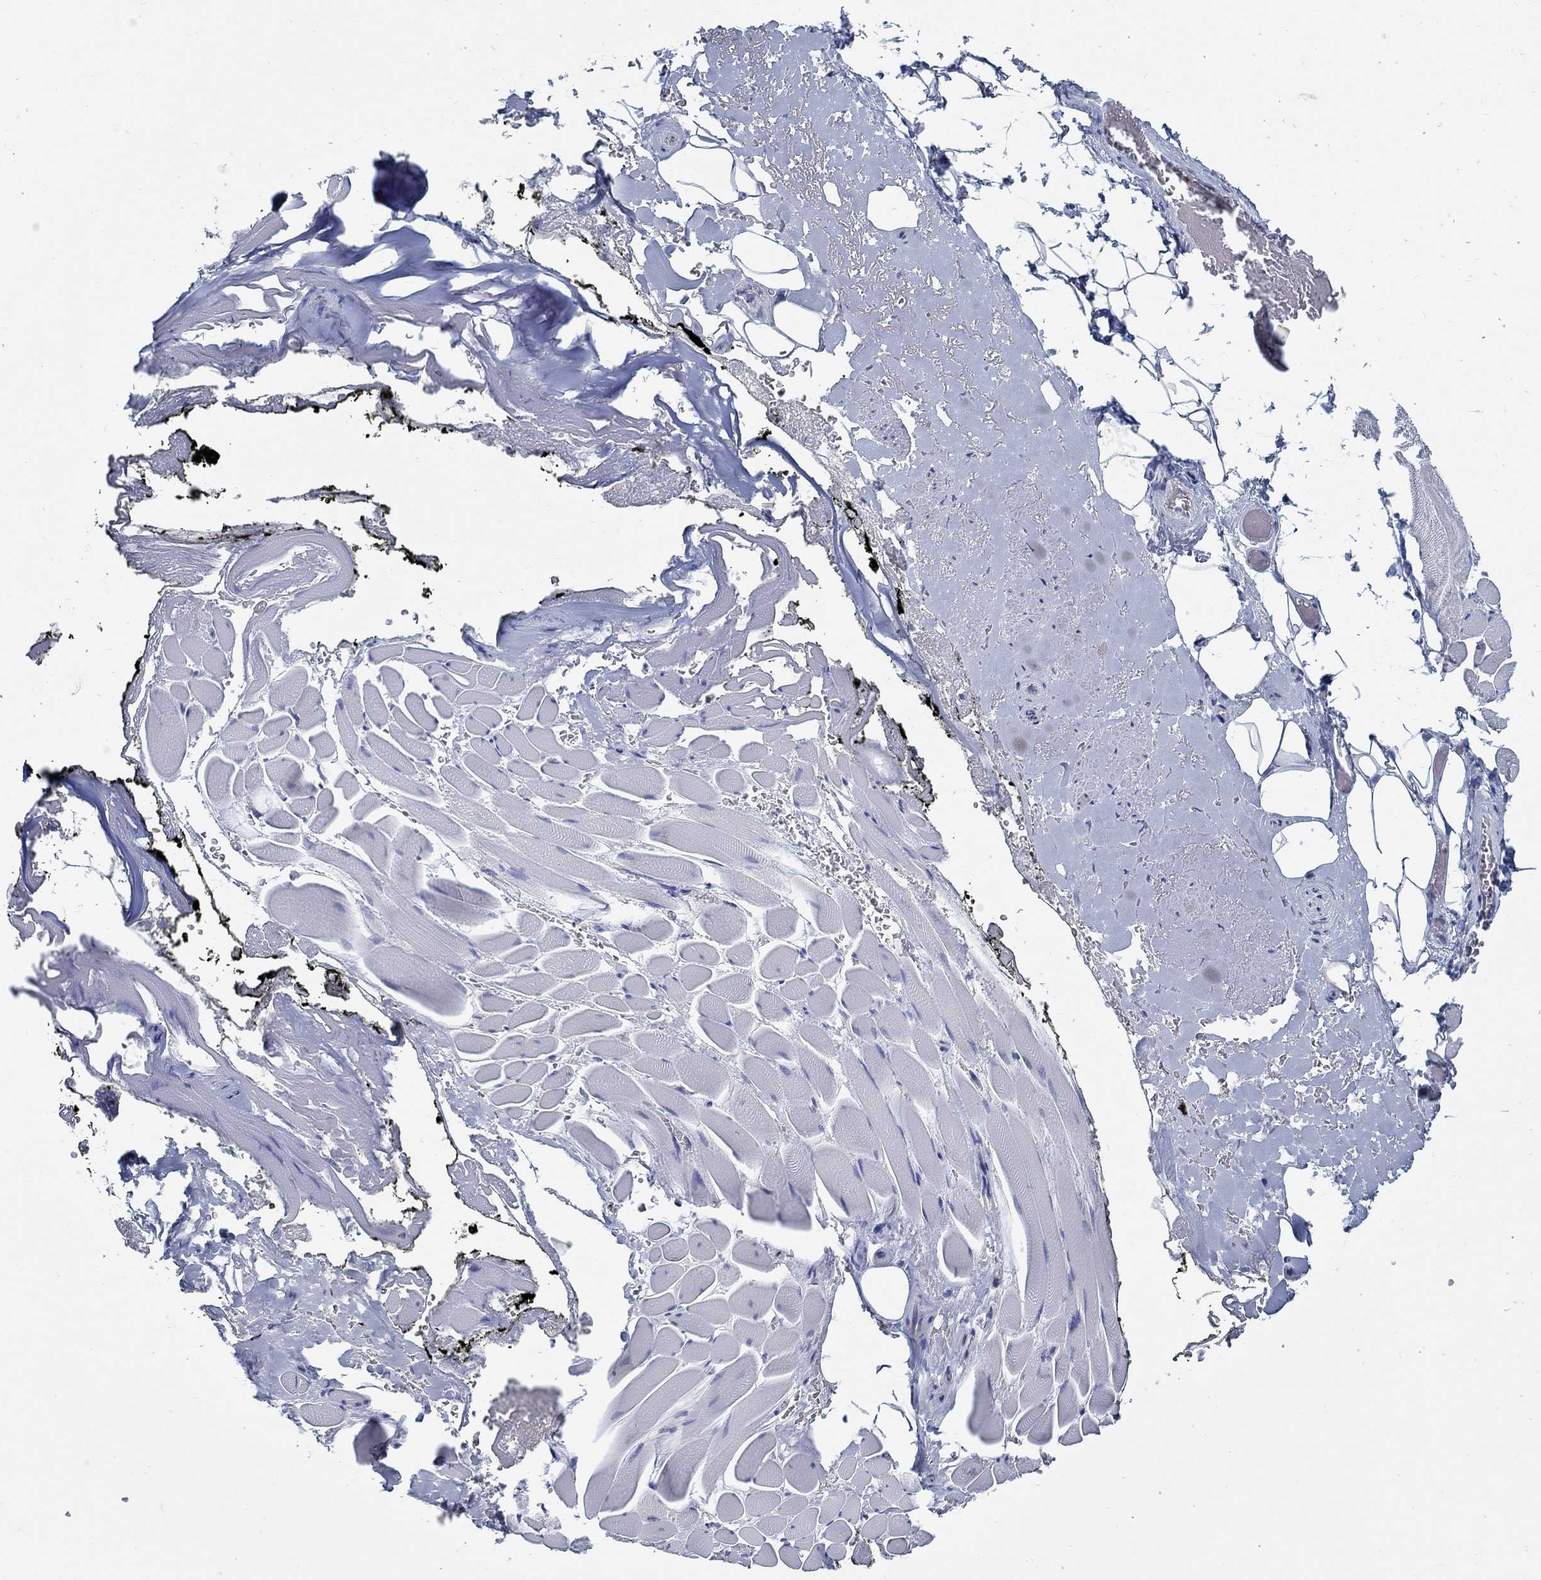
{"staining": {"intensity": "negative", "quantity": "none", "location": "none"}, "tissue": "adipose tissue", "cell_type": "Adipocytes", "image_type": "normal", "snomed": [{"axis": "morphology", "description": "Normal tissue, NOS"}, {"axis": "topography", "description": "Anal"}, {"axis": "topography", "description": "Peripheral nerve tissue"}], "caption": "The image exhibits no staining of adipocytes in benign adipose tissue. (IHC, brightfield microscopy, high magnification).", "gene": "C15orf39", "patient": {"sex": "male", "age": 53}}